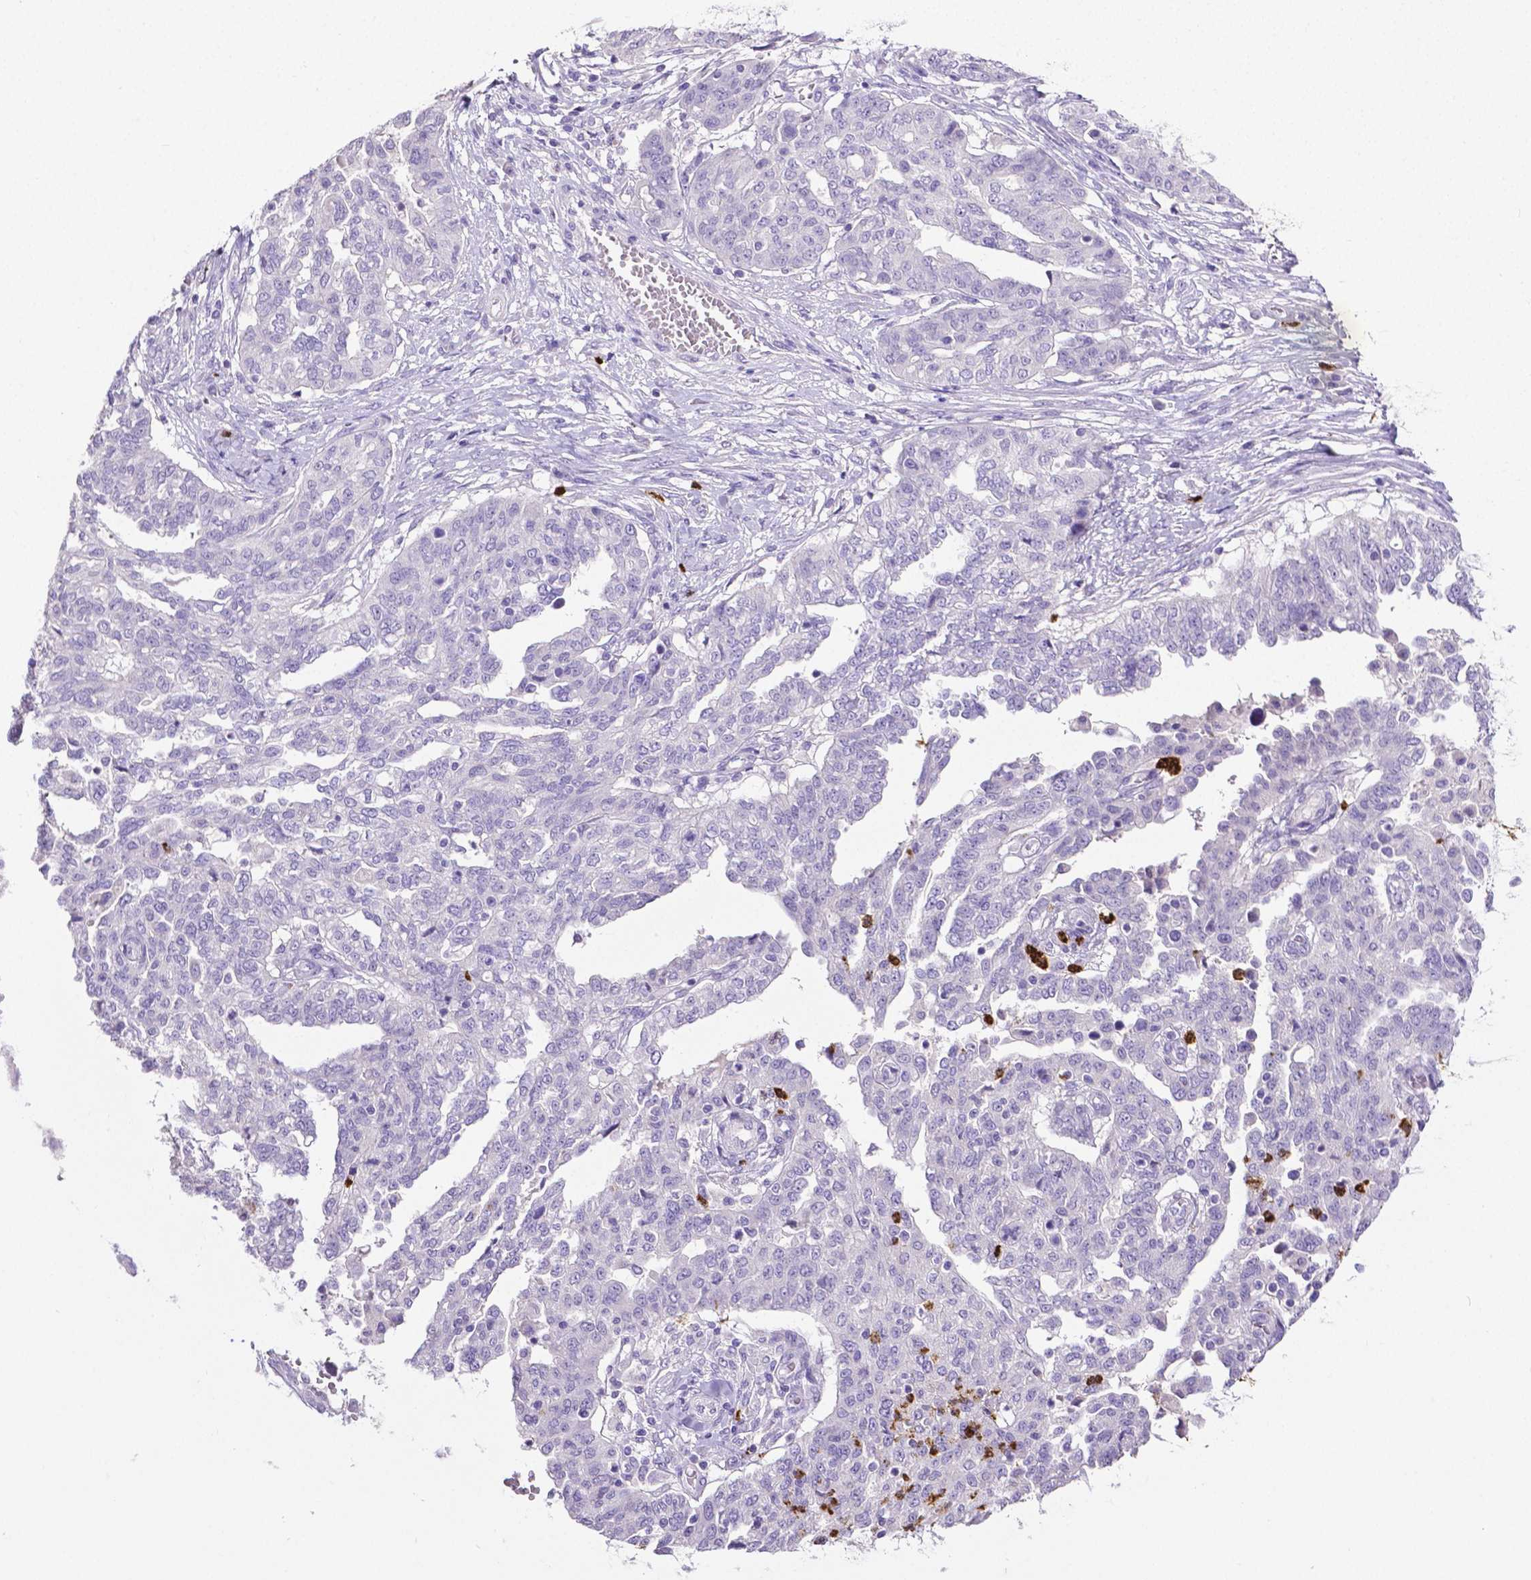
{"staining": {"intensity": "negative", "quantity": "none", "location": "none"}, "tissue": "ovarian cancer", "cell_type": "Tumor cells", "image_type": "cancer", "snomed": [{"axis": "morphology", "description": "Cystadenocarcinoma, serous, NOS"}, {"axis": "topography", "description": "Ovary"}], "caption": "Tumor cells show no significant expression in ovarian cancer (serous cystadenocarcinoma).", "gene": "MMP9", "patient": {"sex": "female", "age": 67}}